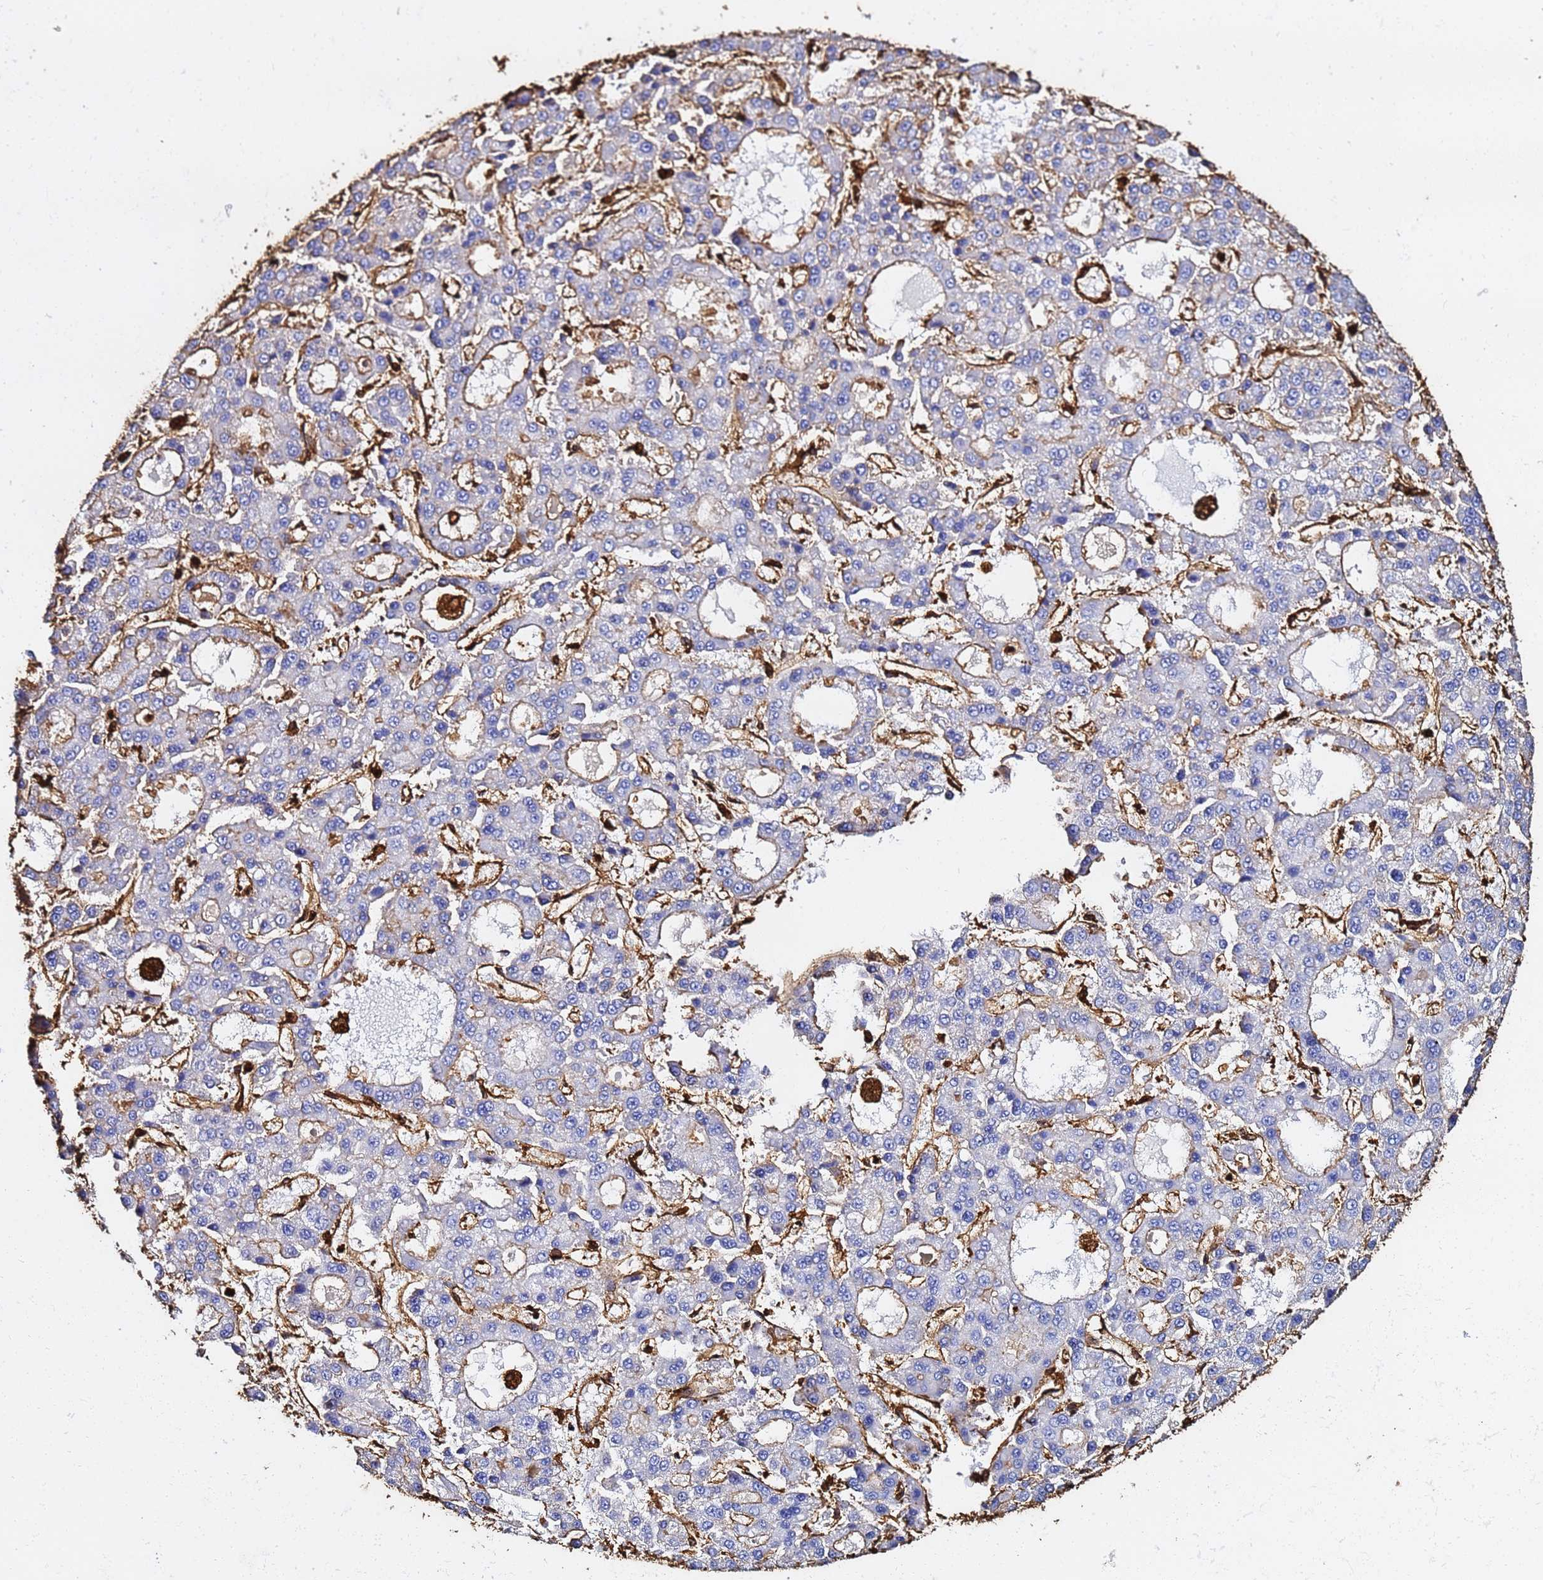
{"staining": {"intensity": "moderate", "quantity": "25%-75%", "location": "cytoplasmic/membranous"}, "tissue": "liver cancer", "cell_type": "Tumor cells", "image_type": "cancer", "snomed": [{"axis": "morphology", "description": "Carcinoma, Hepatocellular, NOS"}, {"axis": "topography", "description": "Liver"}], "caption": "A histopathology image showing moderate cytoplasmic/membranous positivity in about 25%-75% of tumor cells in hepatocellular carcinoma (liver), as visualized by brown immunohistochemical staining.", "gene": "ACTB", "patient": {"sex": "male", "age": 70}}